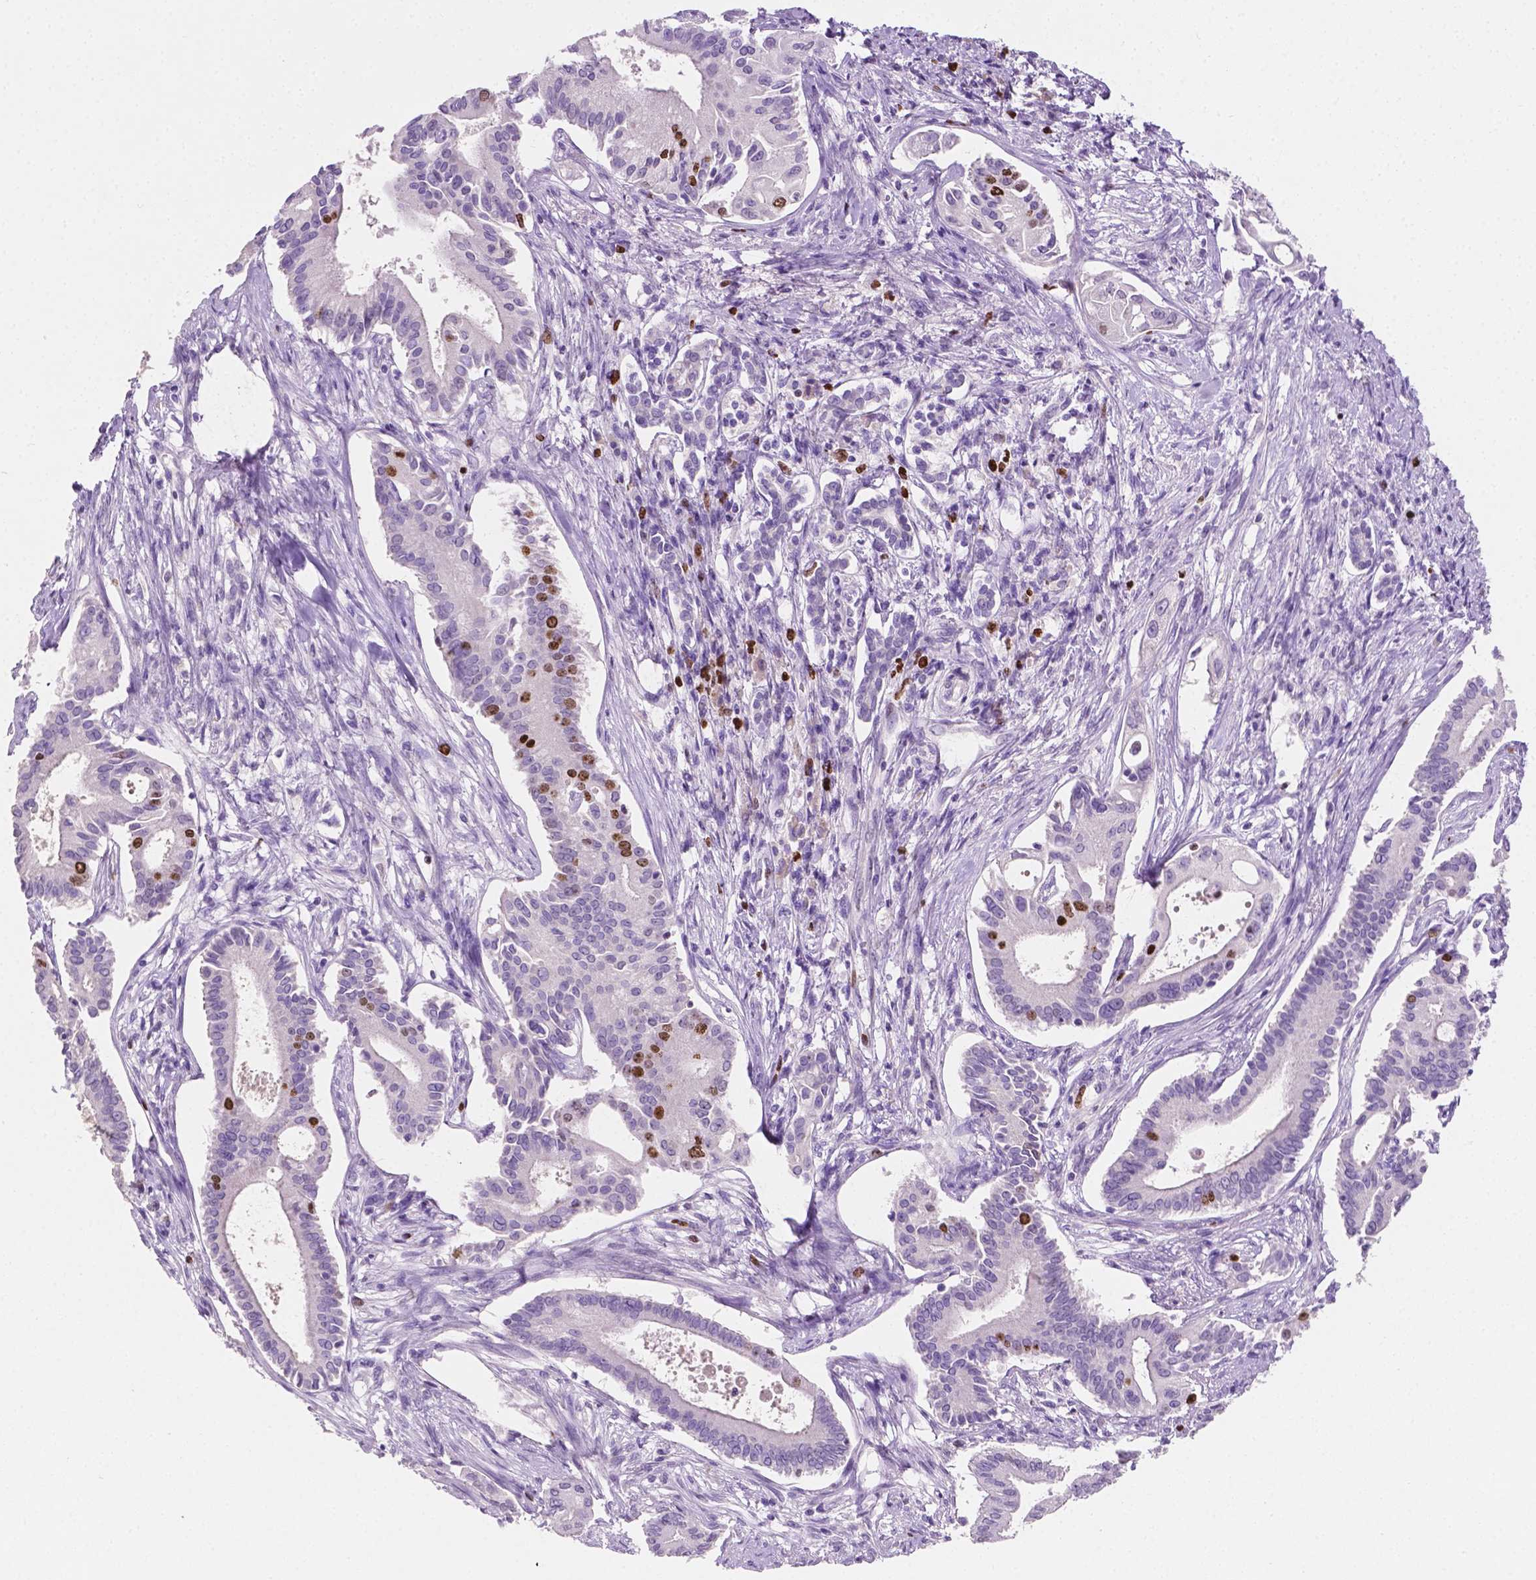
{"staining": {"intensity": "moderate", "quantity": "<25%", "location": "nuclear"}, "tissue": "pancreatic cancer", "cell_type": "Tumor cells", "image_type": "cancer", "snomed": [{"axis": "morphology", "description": "Adenocarcinoma, NOS"}, {"axis": "topography", "description": "Pancreas"}], "caption": "Immunohistochemistry micrograph of neoplastic tissue: human adenocarcinoma (pancreatic) stained using immunohistochemistry (IHC) reveals low levels of moderate protein expression localized specifically in the nuclear of tumor cells, appearing as a nuclear brown color.", "gene": "SIAH2", "patient": {"sex": "female", "age": 68}}